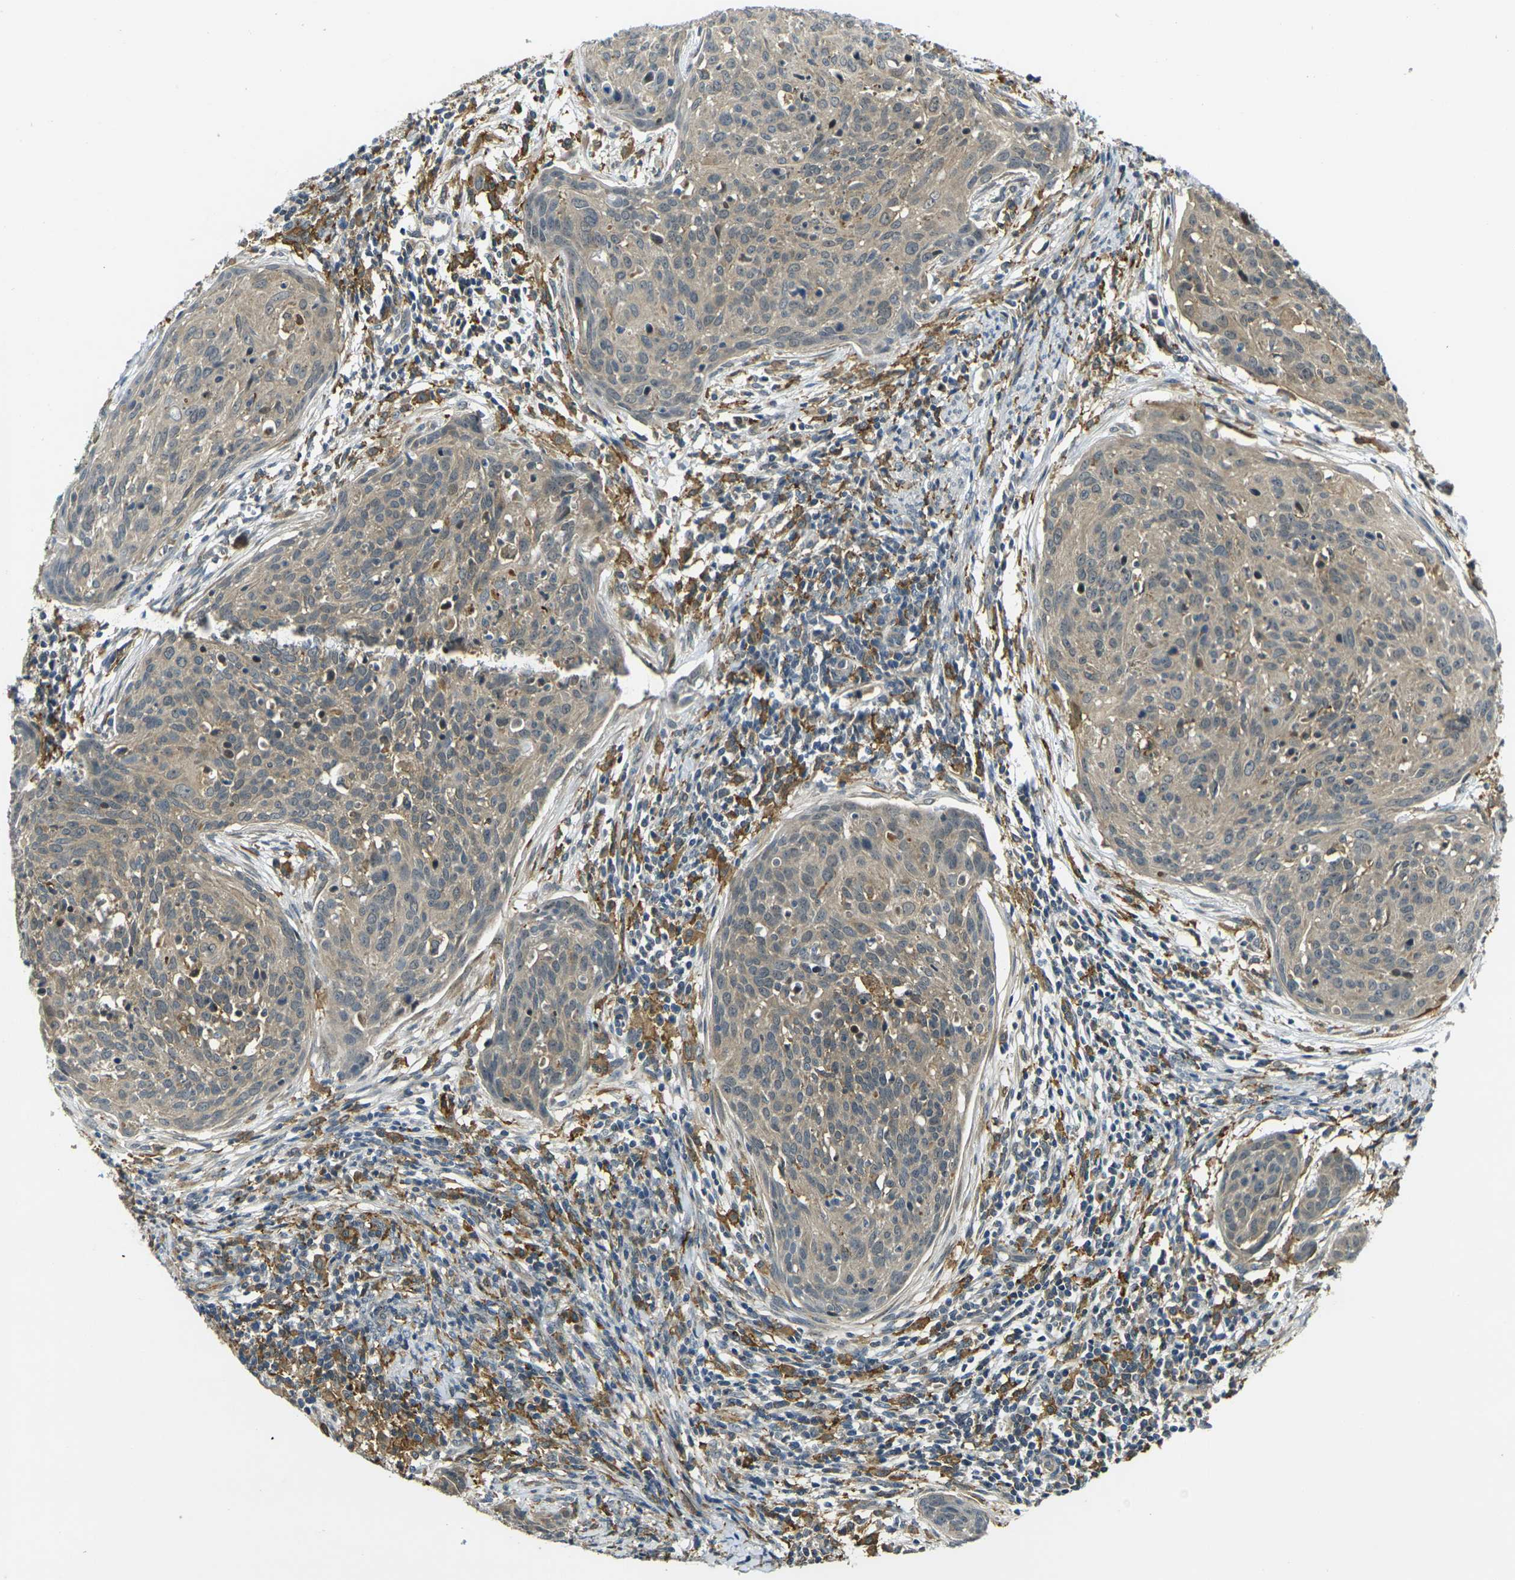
{"staining": {"intensity": "weak", "quantity": ">75%", "location": "cytoplasmic/membranous"}, "tissue": "cervical cancer", "cell_type": "Tumor cells", "image_type": "cancer", "snomed": [{"axis": "morphology", "description": "Squamous cell carcinoma, NOS"}, {"axis": "topography", "description": "Cervix"}], "caption": "Tumor cells show low levels of weak cytoplasmic/membranous expression in about >75% of cells in cervical squamous cell carcinoma. Ihc stains the protein of interest in brown and the nuclei are stained blue.", "gene": "PIGL", "patient": {"sex": "female", "age": 38}}